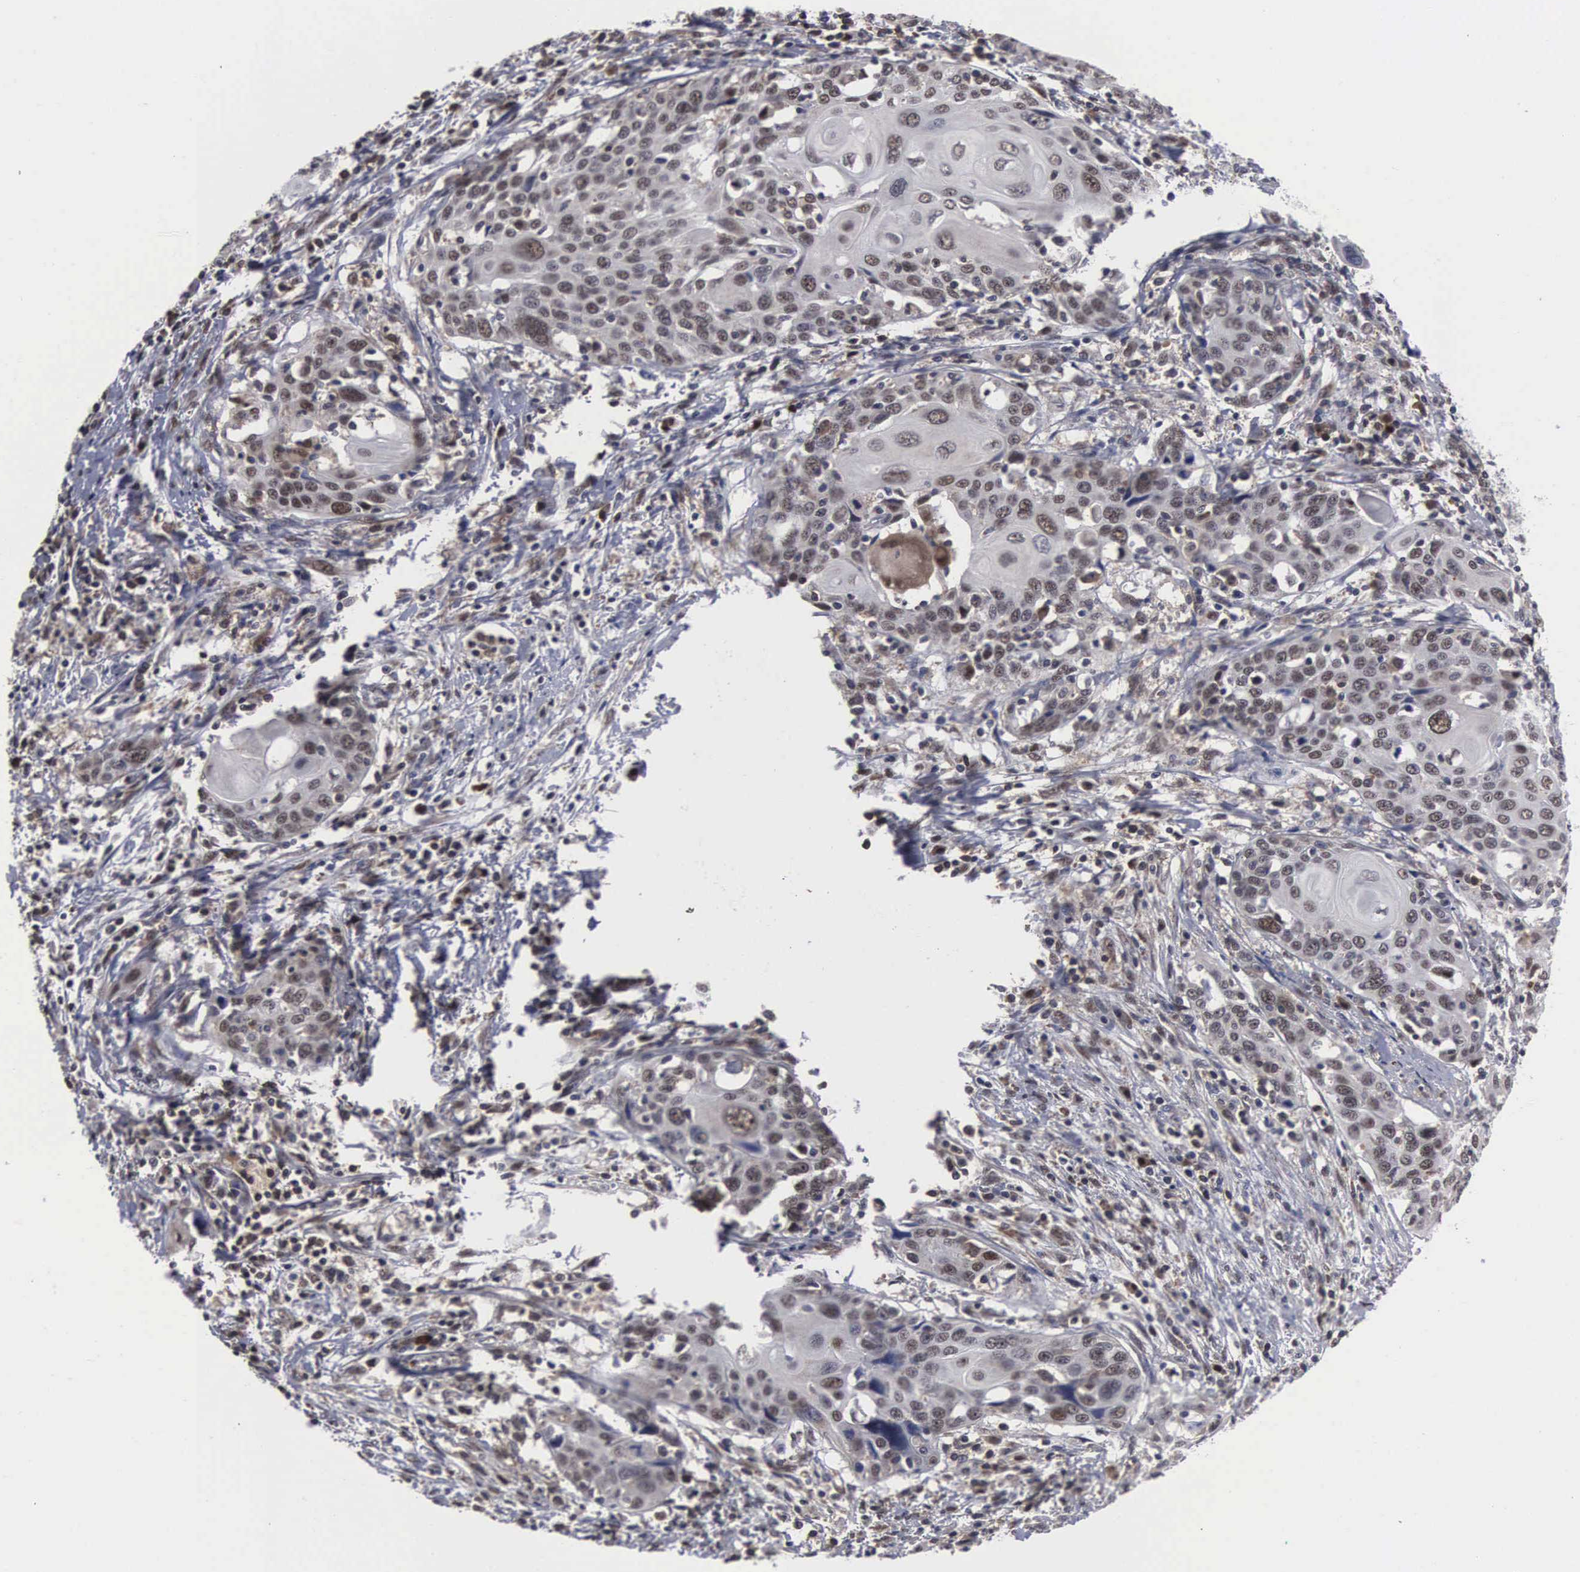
{"staining": {"intensity": "moderate", "quantity": "25%-75%", "location": "nuclear"}, "tissue": "cervical cancer", "cell_type": "Tumor cells", "image_type": "cancer", "snomed": [{"axis": "morphology", "description": "Squamous cell carcinoma, NOS"}, {"axis": "topography", "description": "Cervix"}], "caption": "This image shows immunohistochemistry staining of human cervical cancer, with medium moderate nuclear positivity in approximately 25%-75% of tumor cells.", "gene": "TRMT5", "patient": {"sex": "female", "age": 54}}